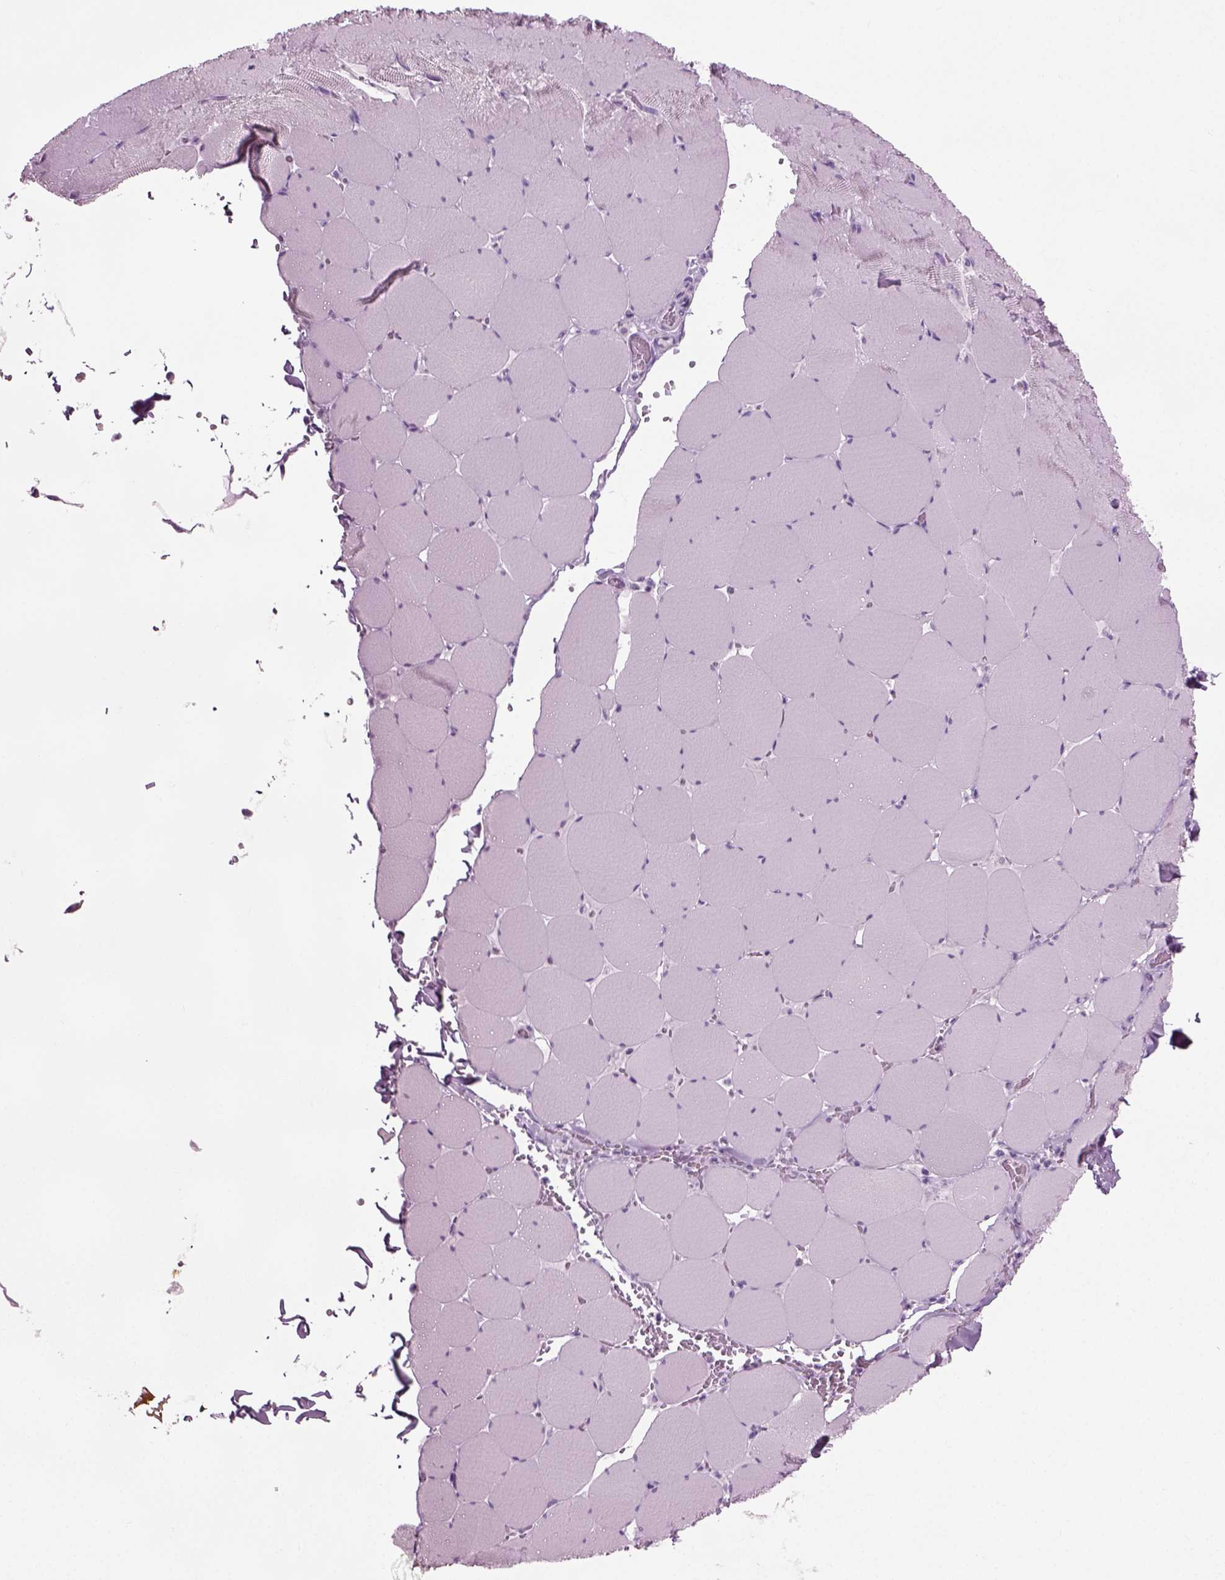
{"staining": {"intensity": "negative", "quantity": "none", "location": "none"}, "tissue": "skeletal muscle", "cell_type": "Myocytes", "image_type": "normal", "snomed": [{"axis": "morphology", "description": "Normal tissue, NOS"}, {"axis": "morphology", "description": "Malignant melanoma, Metastatic site"}, {"axis": "topography", "description": "Skeletal muscle"}], "caption": "Protein analysis of normal skeletal muscle demonstrates no significant positivity in myocytes.", "gene": "PRLH", "patient": {"sex": "male", "age": 50}}